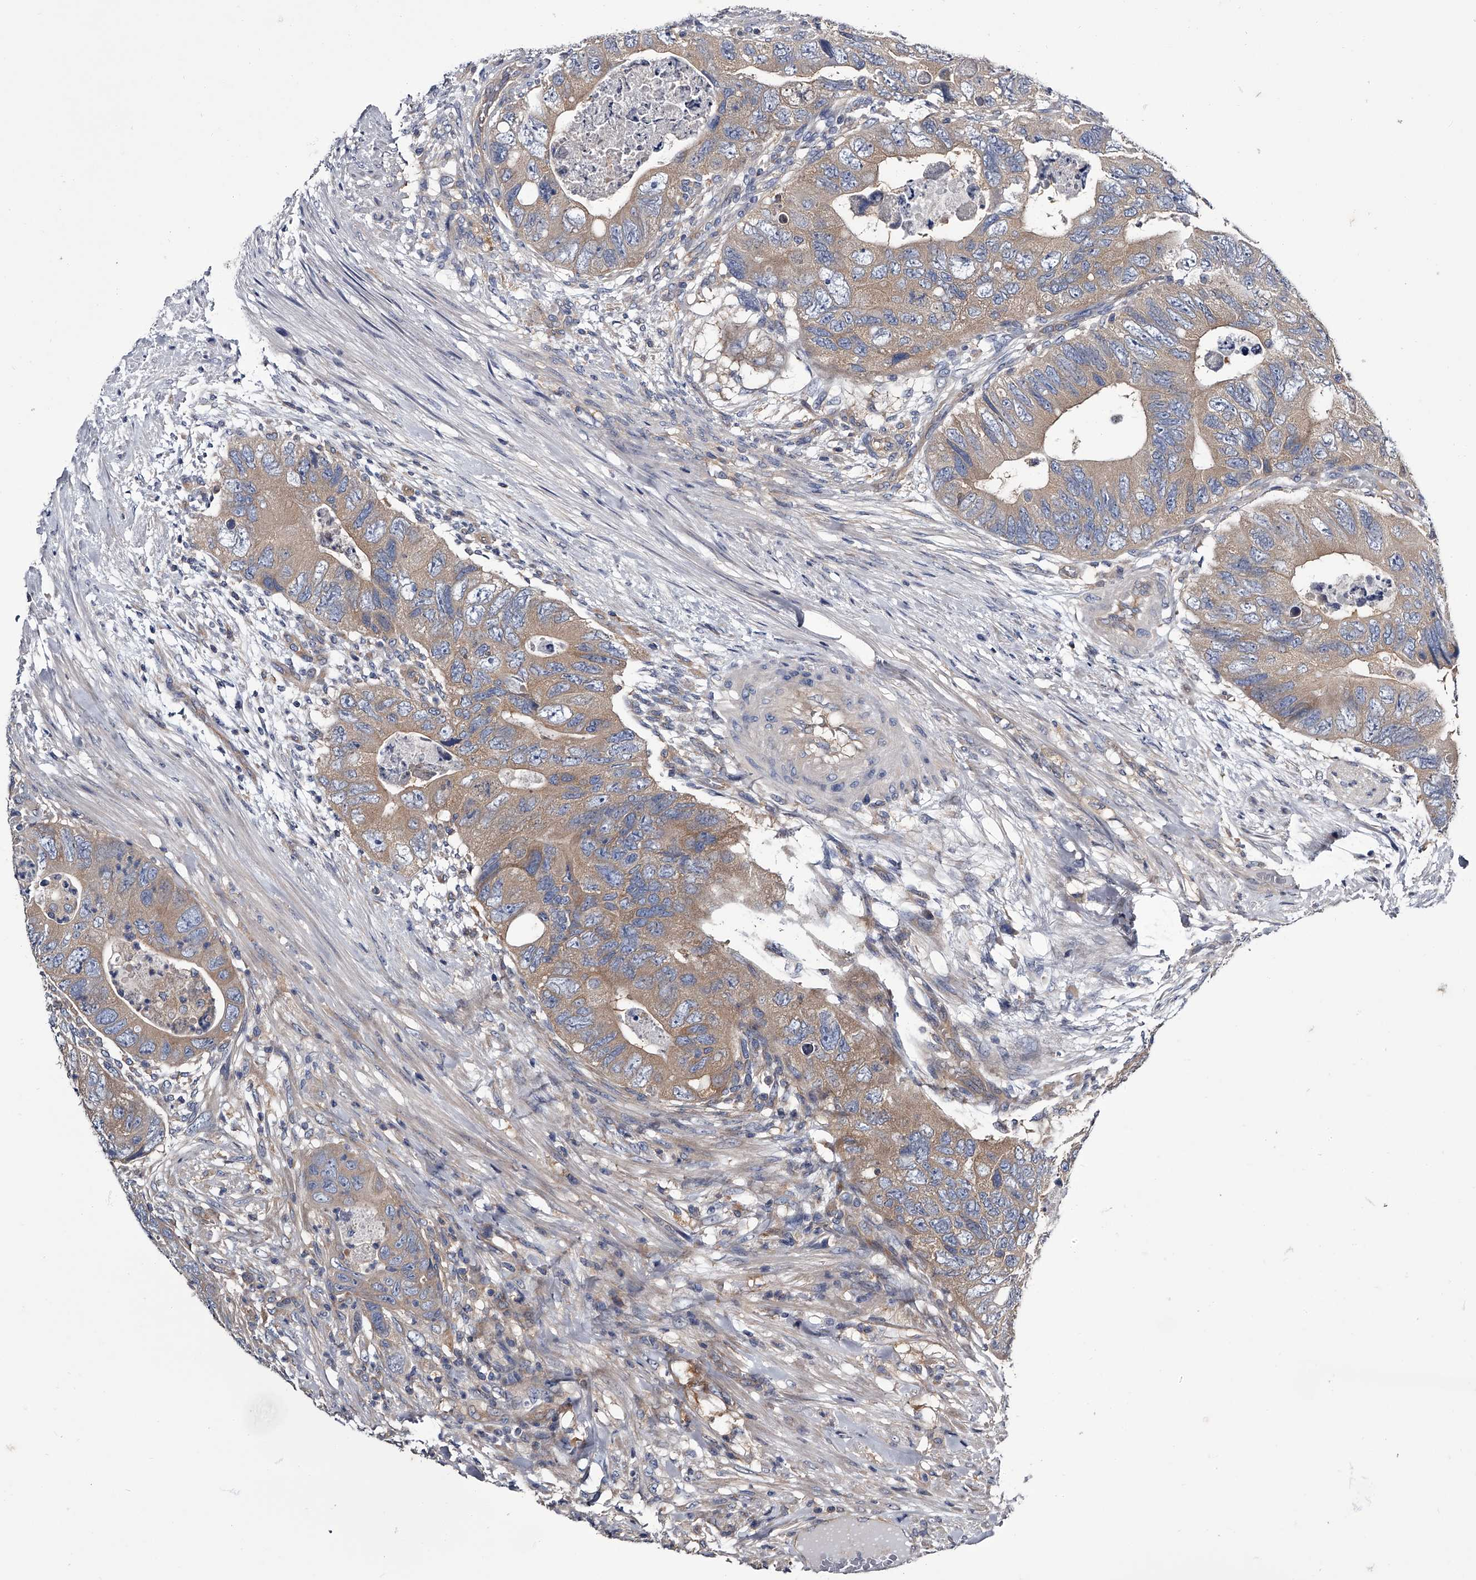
{"staining": {"intensity": "weak", "quantity": ">75%", "location": "cytoplasmic/membranous"}, "tissue": "colorectal cancer", "cell_type": "Tumor cells", "image_type": "cancer", "snomed": [{"axis": "morphology", "description": "Adenocarcinoma, NOS"}, {"axis": "topography", "description": "Rectum"}], "caption": "The photomicrograph exhibits staining of colorectal cancer, revealing weak cytoplasmic/membranous protein positivity (brown color) within tumor cells.", "gene": "GAPVD1", "patient": {"sex": "male", "age": 63}}